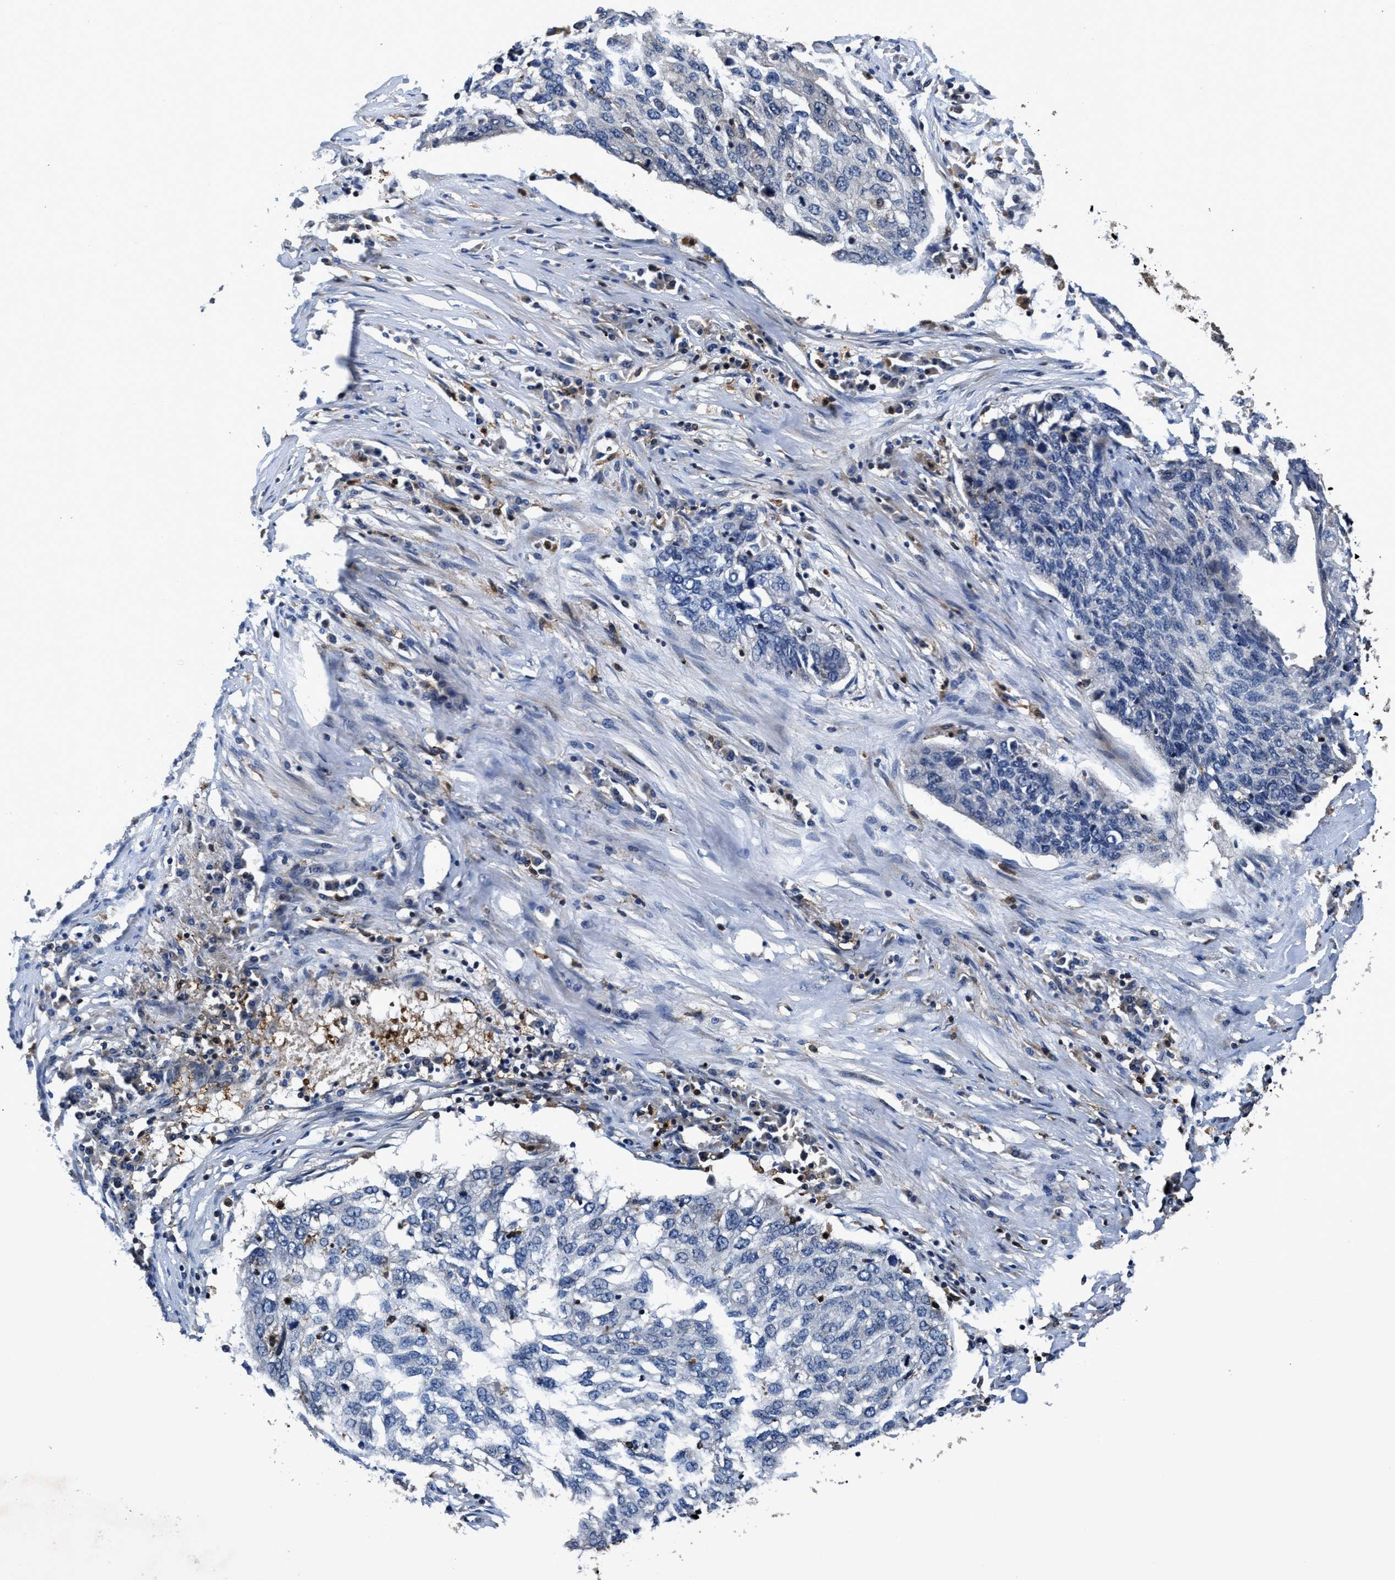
{"staining": {"intensity": "negative", "quantity": "none", "location": "none"}, "tissue": "lung cancer", "cell_type": "Tumor cells", "image_type": "cancer", "snomed": [{"axis": "morphology", "description": "Squamous cell carcinoma, NOS"}, {"axis": "topography", "description": "Lung"}], "caption": "A histopathology image of lung cancer (squamous cell carcinoma) stained for a protein shows no brown staining in tumor cells.", "gene": "RGS10", "patient": {"sex": "female", "age": 63}}